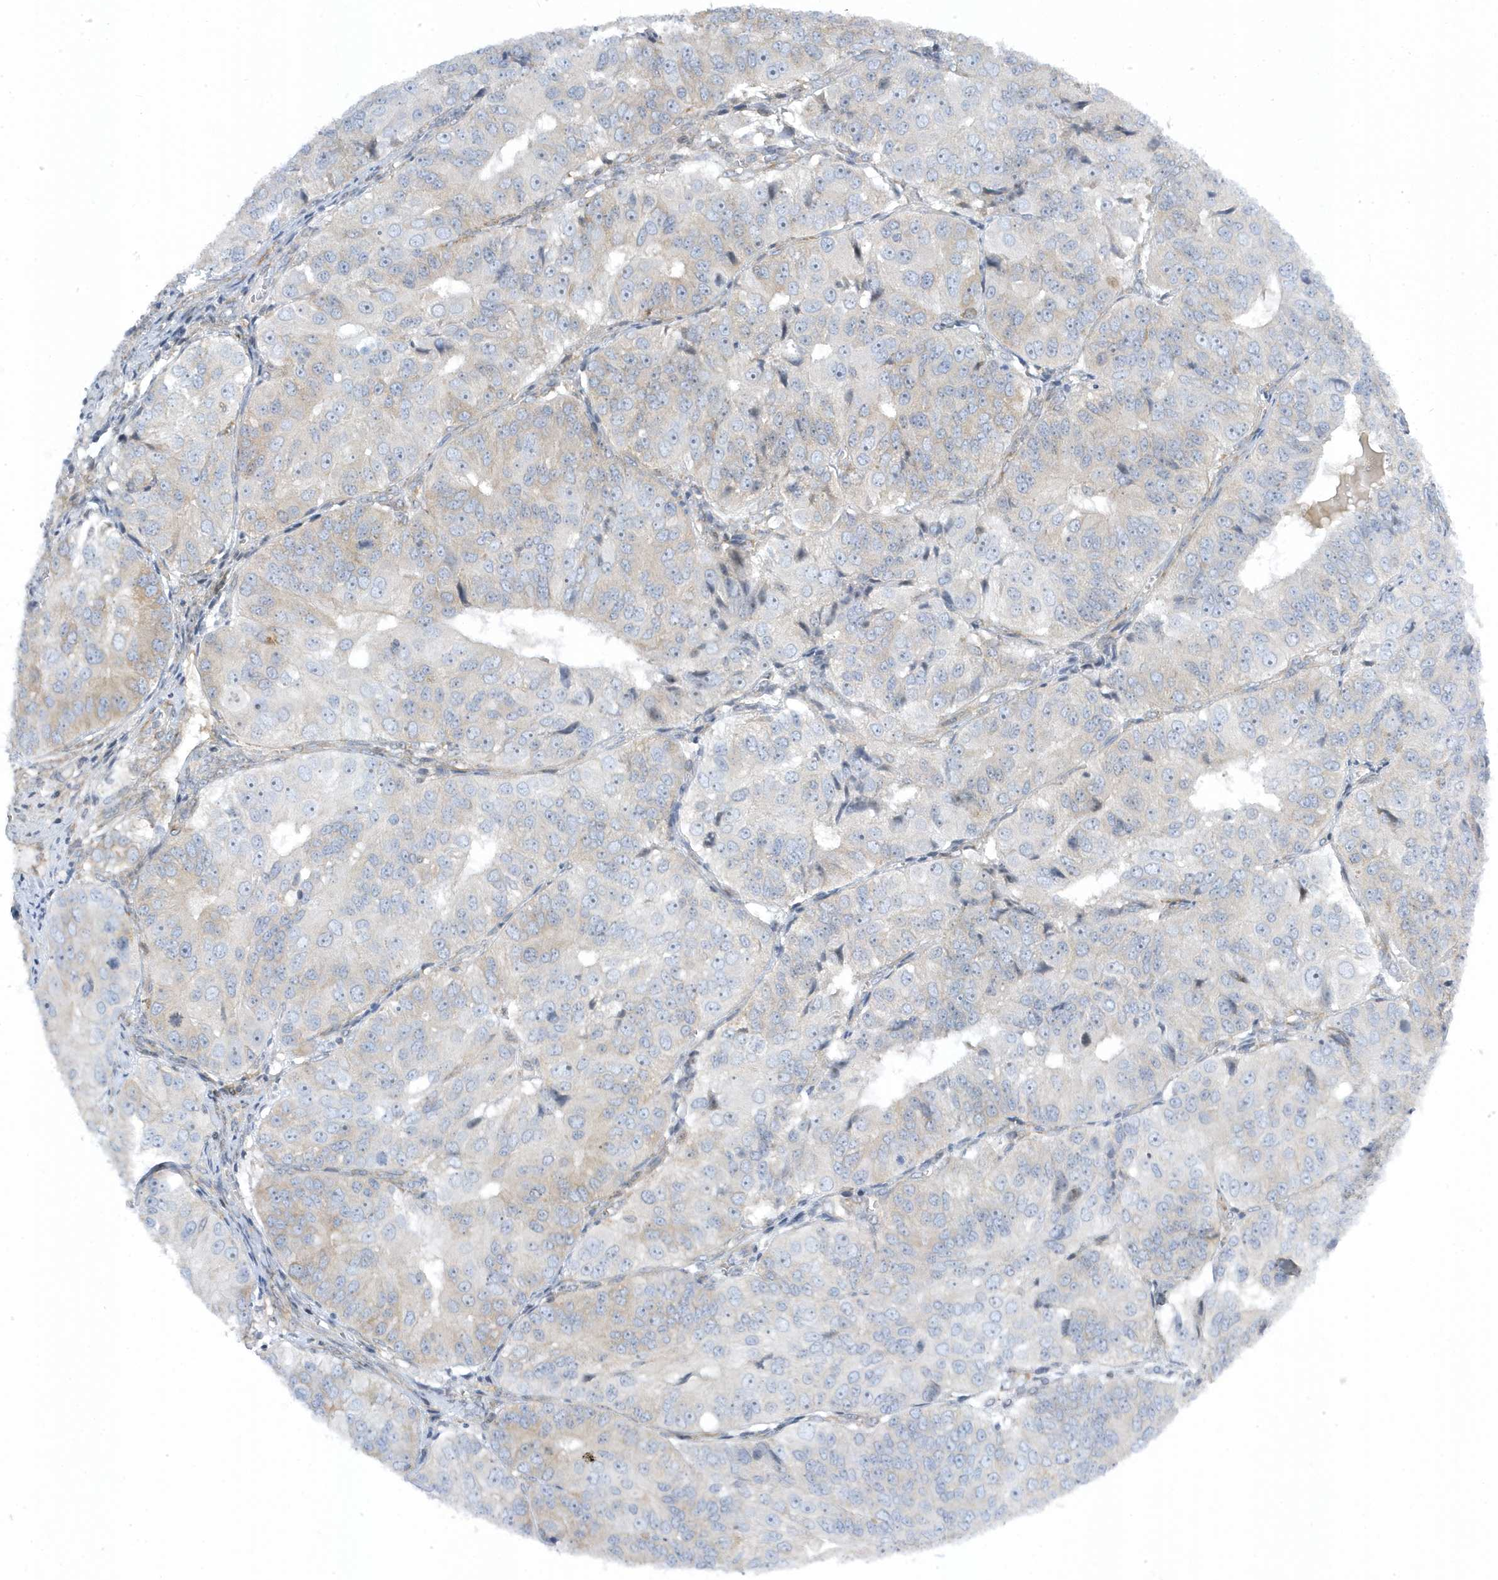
{"staining": {"intensity": "weak", "quantity": "<25%", "location": "cytoplasmic/membranous"}, "tissue": "ovarian cancer", "cell_type": "Tumor cells", "image_type": "cancer", "snomed": [{"axis": "morphology", "description": "Carcinoma, endometroid"}, {"axis": "topography", "description": "Ovary"}], "caption": "Protein analysis of ovarian cancer (endometroid carcinoma) shows no significant expression in tumor cells. (DAB IHC visualized using brightfield microscopy, high magnification).", "gene": "MAP7D3", "patient": {"sex": "female", "age": 51}}